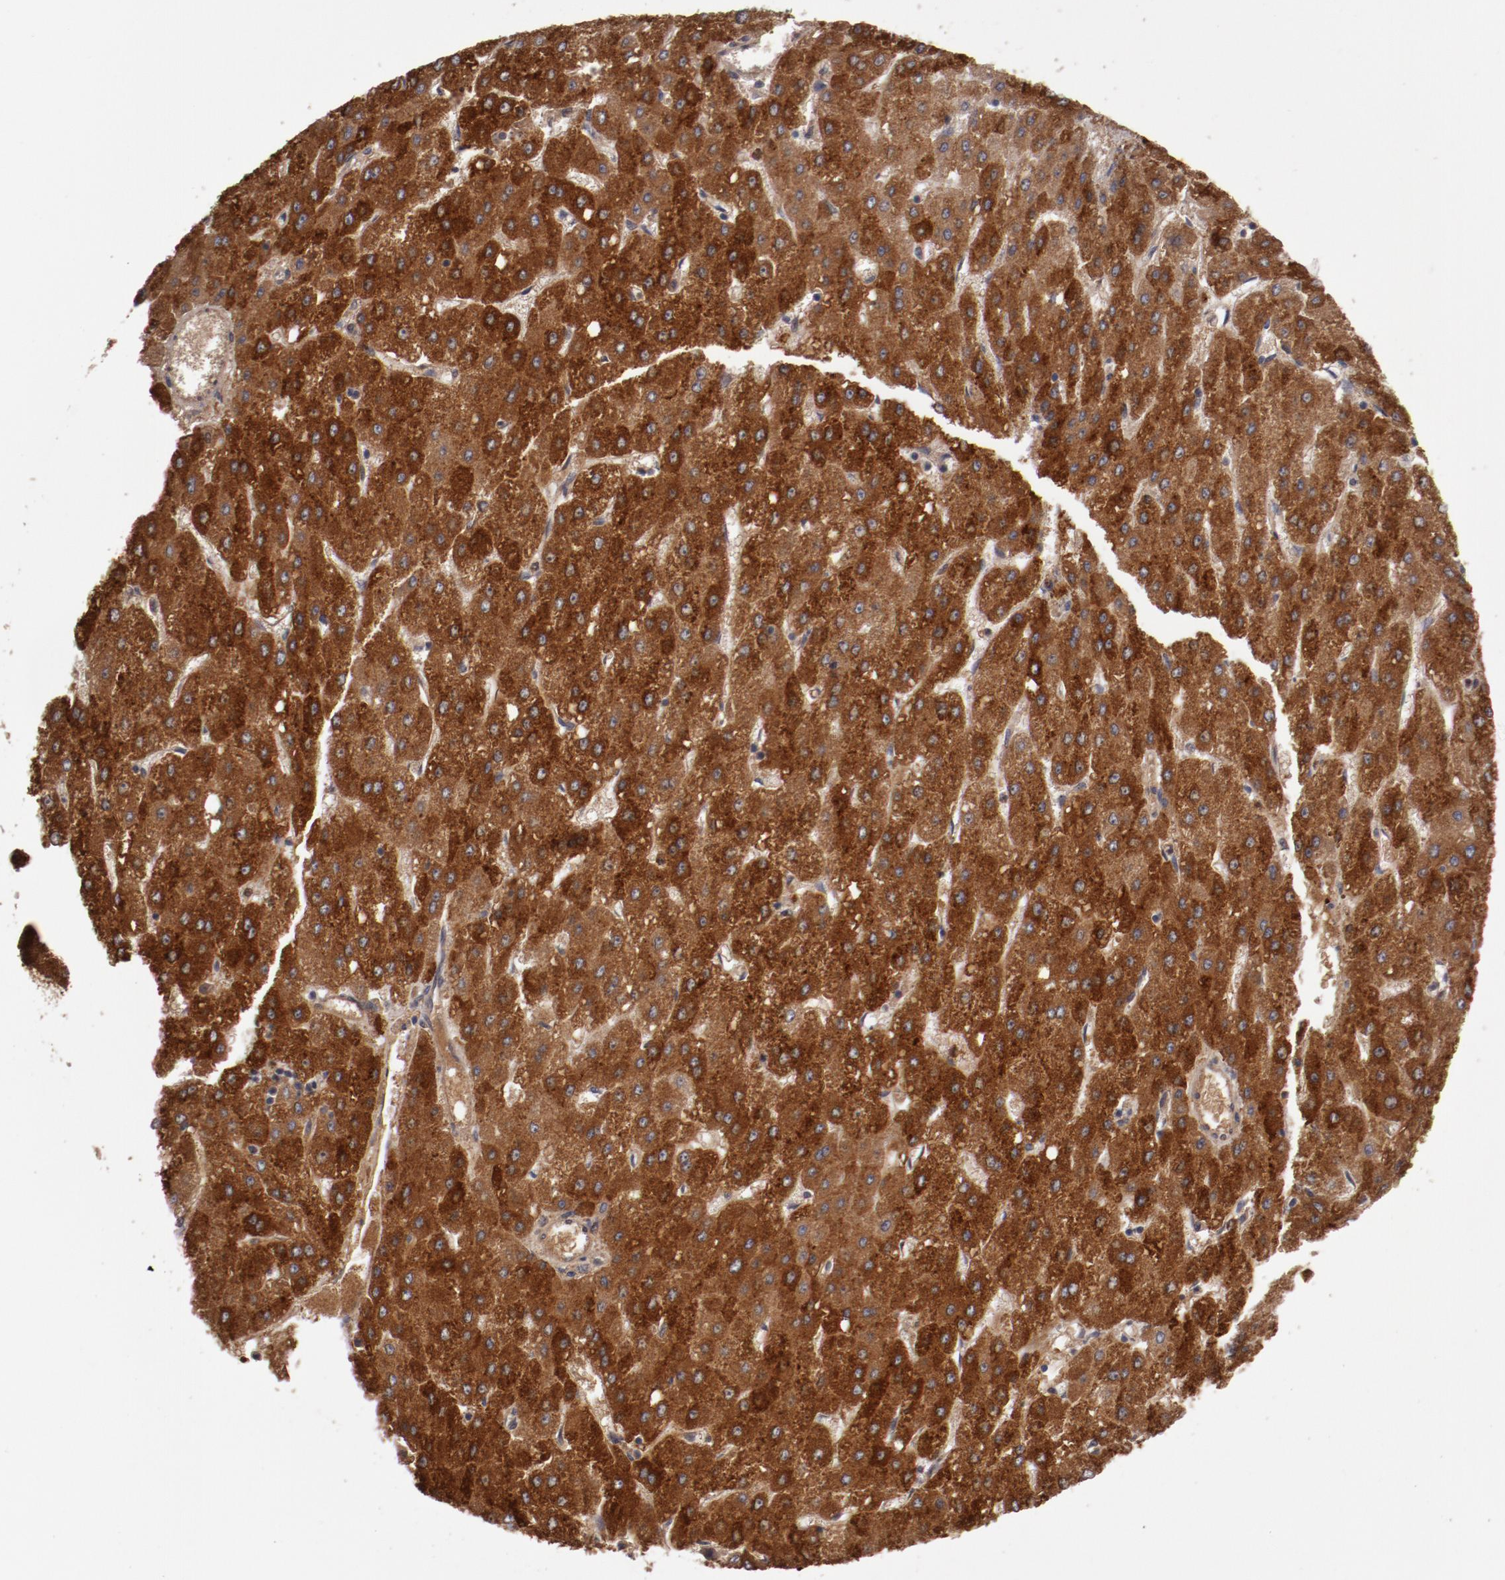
{"staining": {"intensity": "strong", "quantity": ">75%", "location": "cytoplasmic/membranous"}, "tissue": "liver cancer", "cell_type": "Tumor cells", "image_type": "cancer", "snomed": [{"axis": "morphology", "description": "Carcinoma, Hepatocellular, NOS"}, {"axis": "topography", "description": "Liver"}], "caption": "IHC staining of hepatocellular carcinoma (liver), which demonstrates high levels of strong cytoplasmic/membranous expression in about >75% of tumor cells indicating strong cytoplasmic/membranous protein positivity. The staining was performed using DAB (brown) for protein detection and nuclei were counterstained in hematoxylin (blue).", "gene": "SERPINA7", "patient": {"sex": "female", "age": 52}}